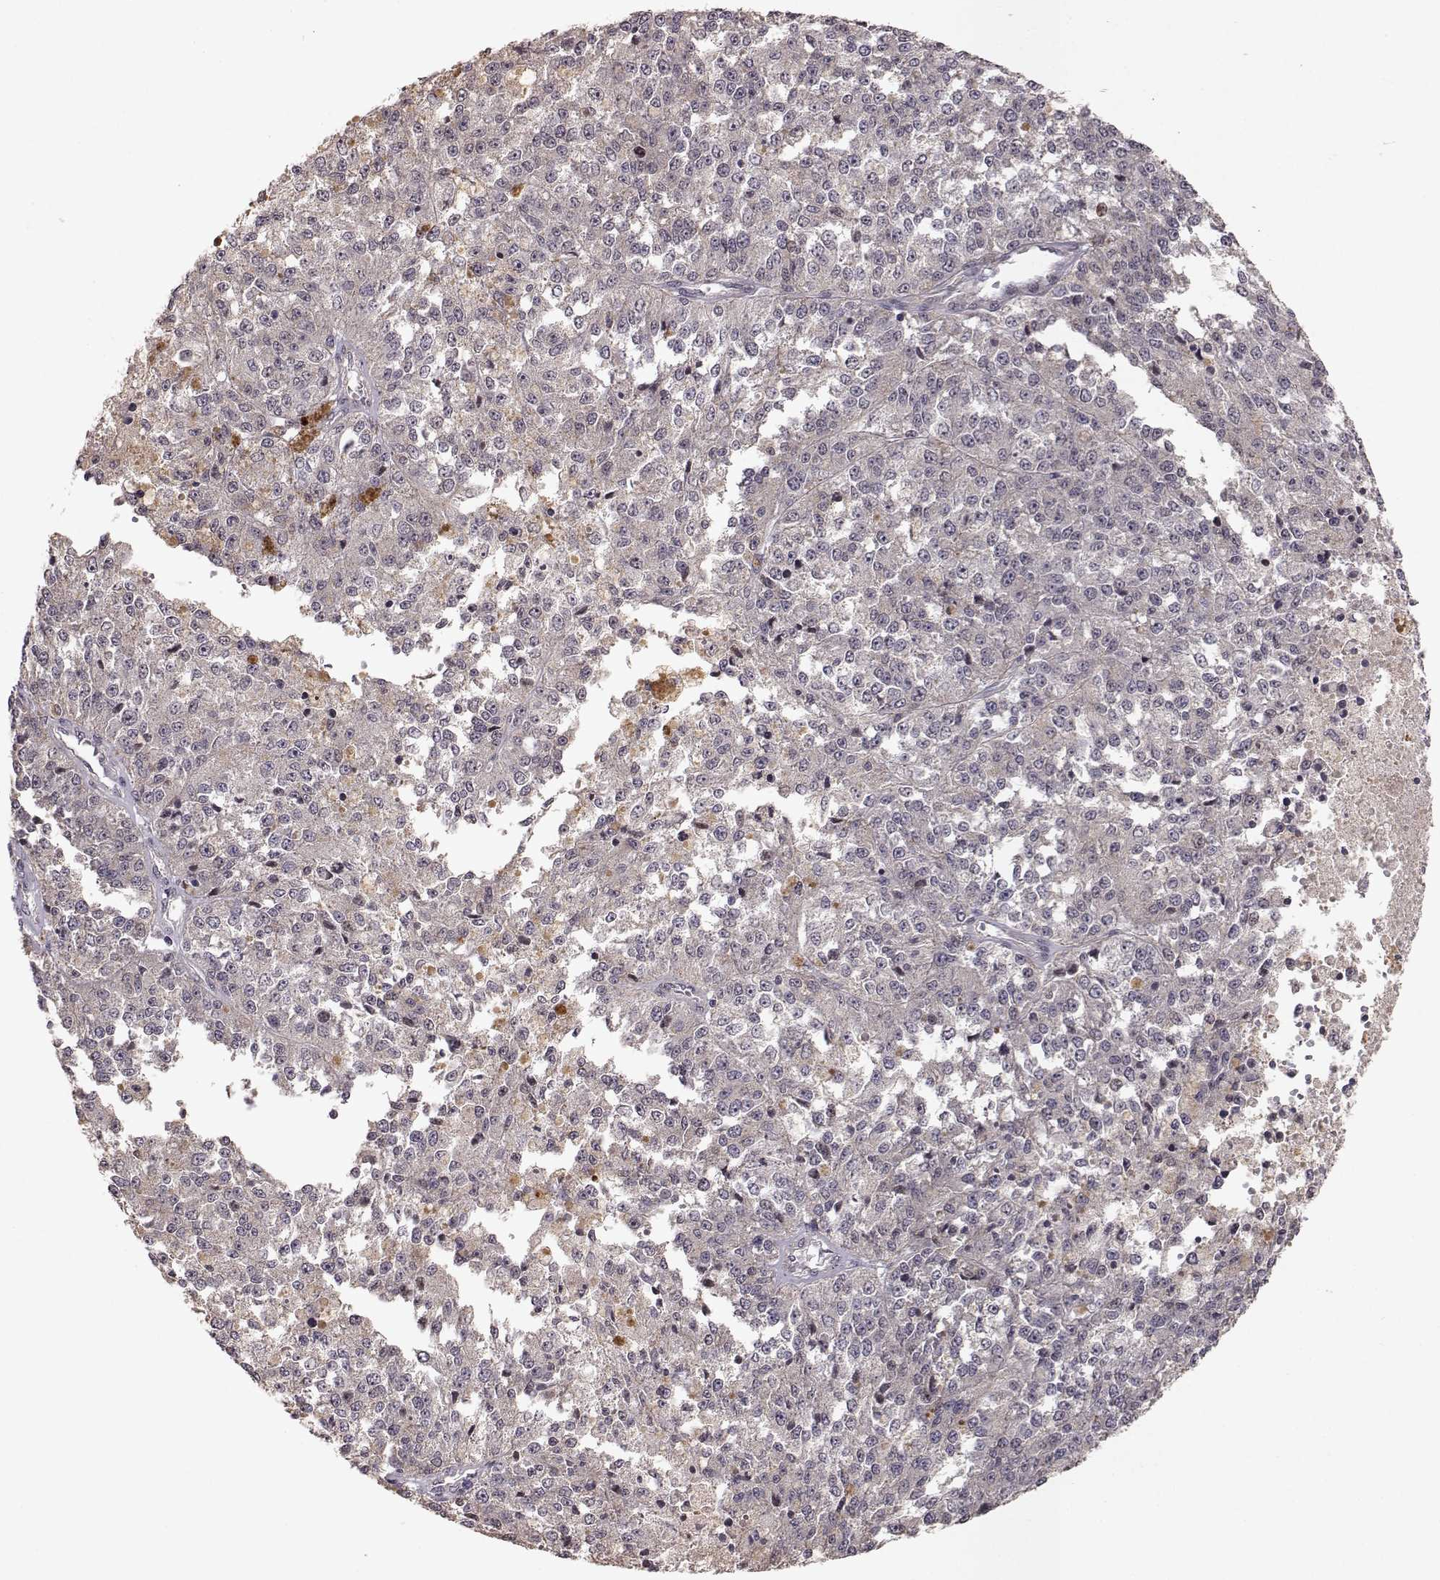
{"staining": {"intensity": "weak", "quantity": "<25%", "location": "cytoplasmic/membranous"}, "tissue": "melanoma", "cell_type": "Tumor cells", "image_type": "cancer", "snomed": [{"axis": "morphology", "description": "Malignant melanoma, Metastatic site"}, {"axis": "topography", "description": "Lymph node"}], "caption": "Melanoma was stained to show a protein in brown. There is no significant expression in tumor cells.", "gene": "PLEKHG3", "patient": {"sex": "female", "age": 64}}